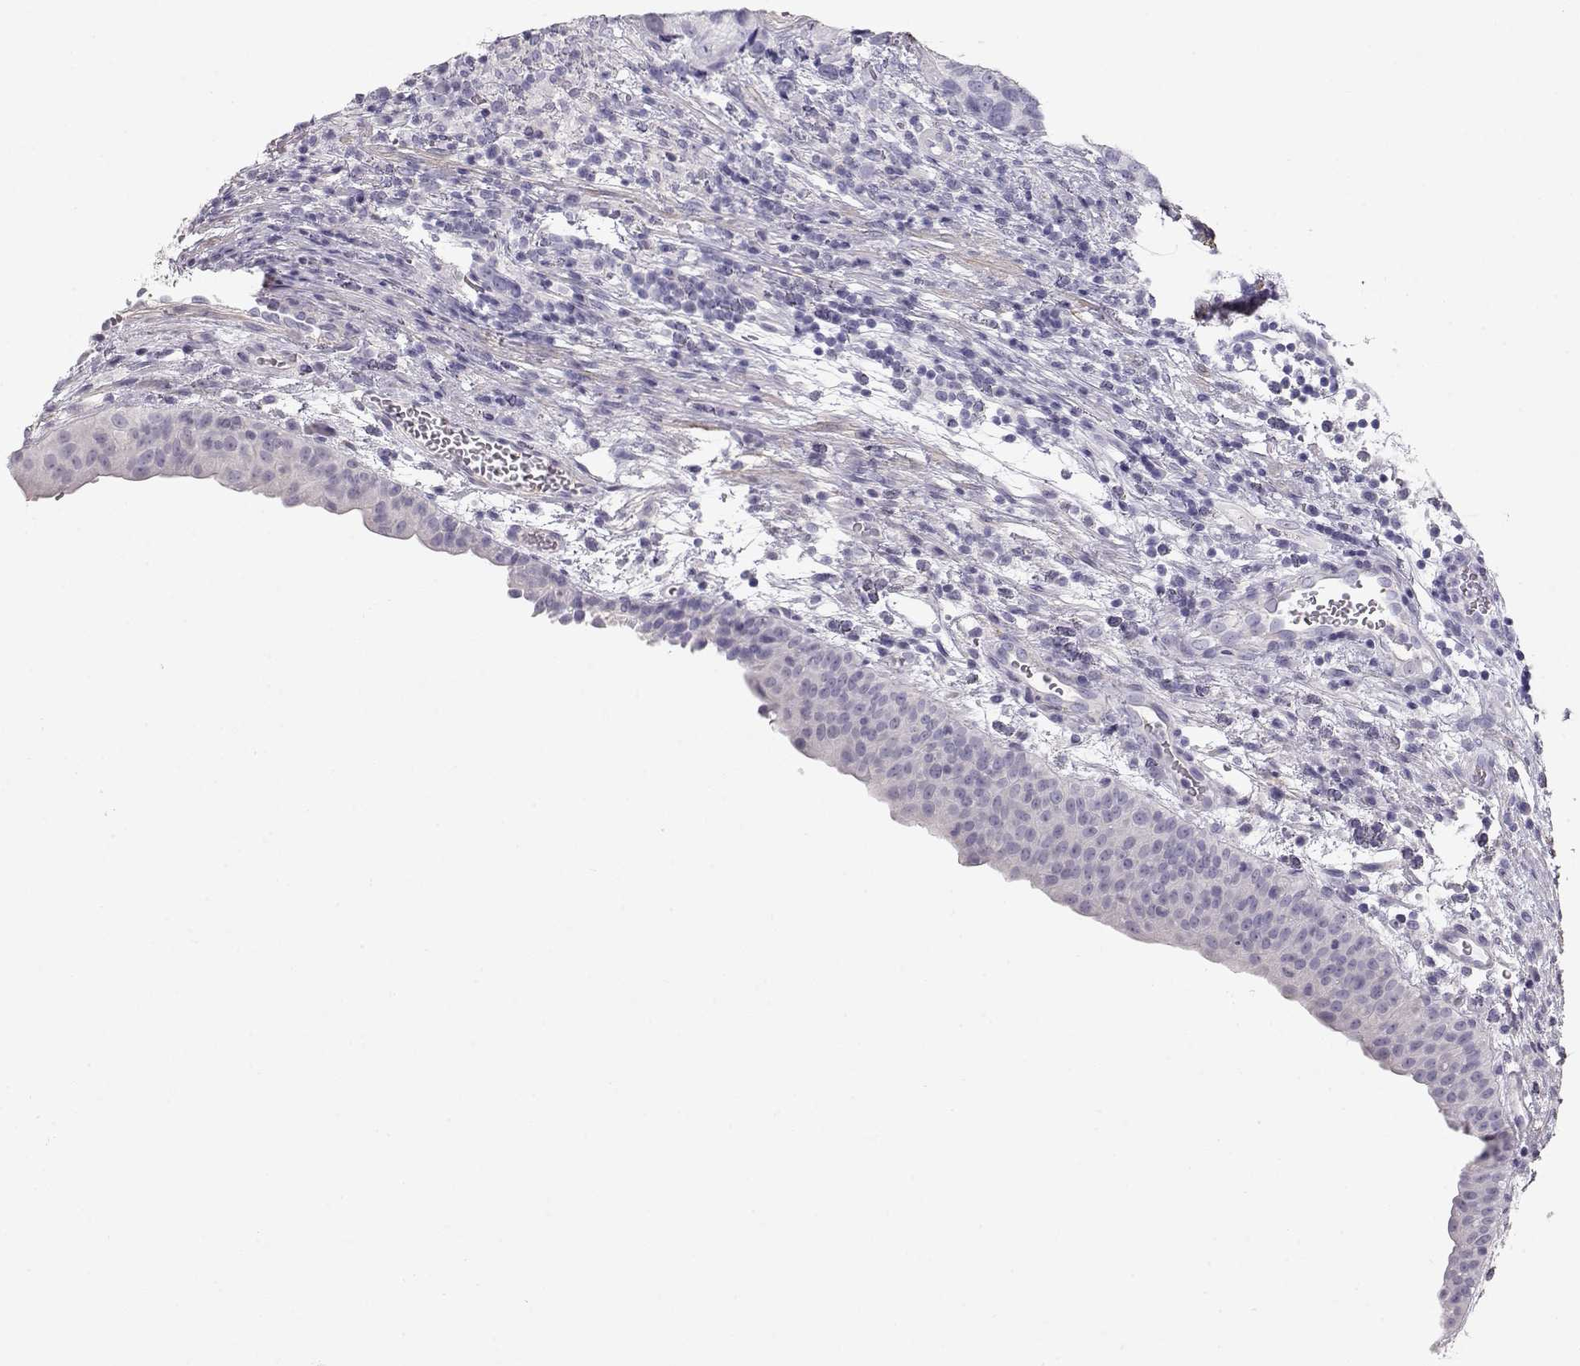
{"staining": {"intensity": "negative", "quantity": "none", "location": "none"}, "tissue": "urothelial cancer", "cell_type": "Tumor cells", "image_type": "cancer", "snomed": [{"axis": "morphology", "description": "Urothelial carcinoma, High grade"}, {"axis": "topography", "description": "Urinary bladder"}], "caption": "Immunohistochemistry photomicrograph of neoplastic tissue: urothelial carcinoma (high-grade) stained with DAB (3,3'-diaminobenzidine) shows no significant protein staining in tumor cells.", "gene": "SLITRK3", "patient": {"sex": "male", "age": 60}}